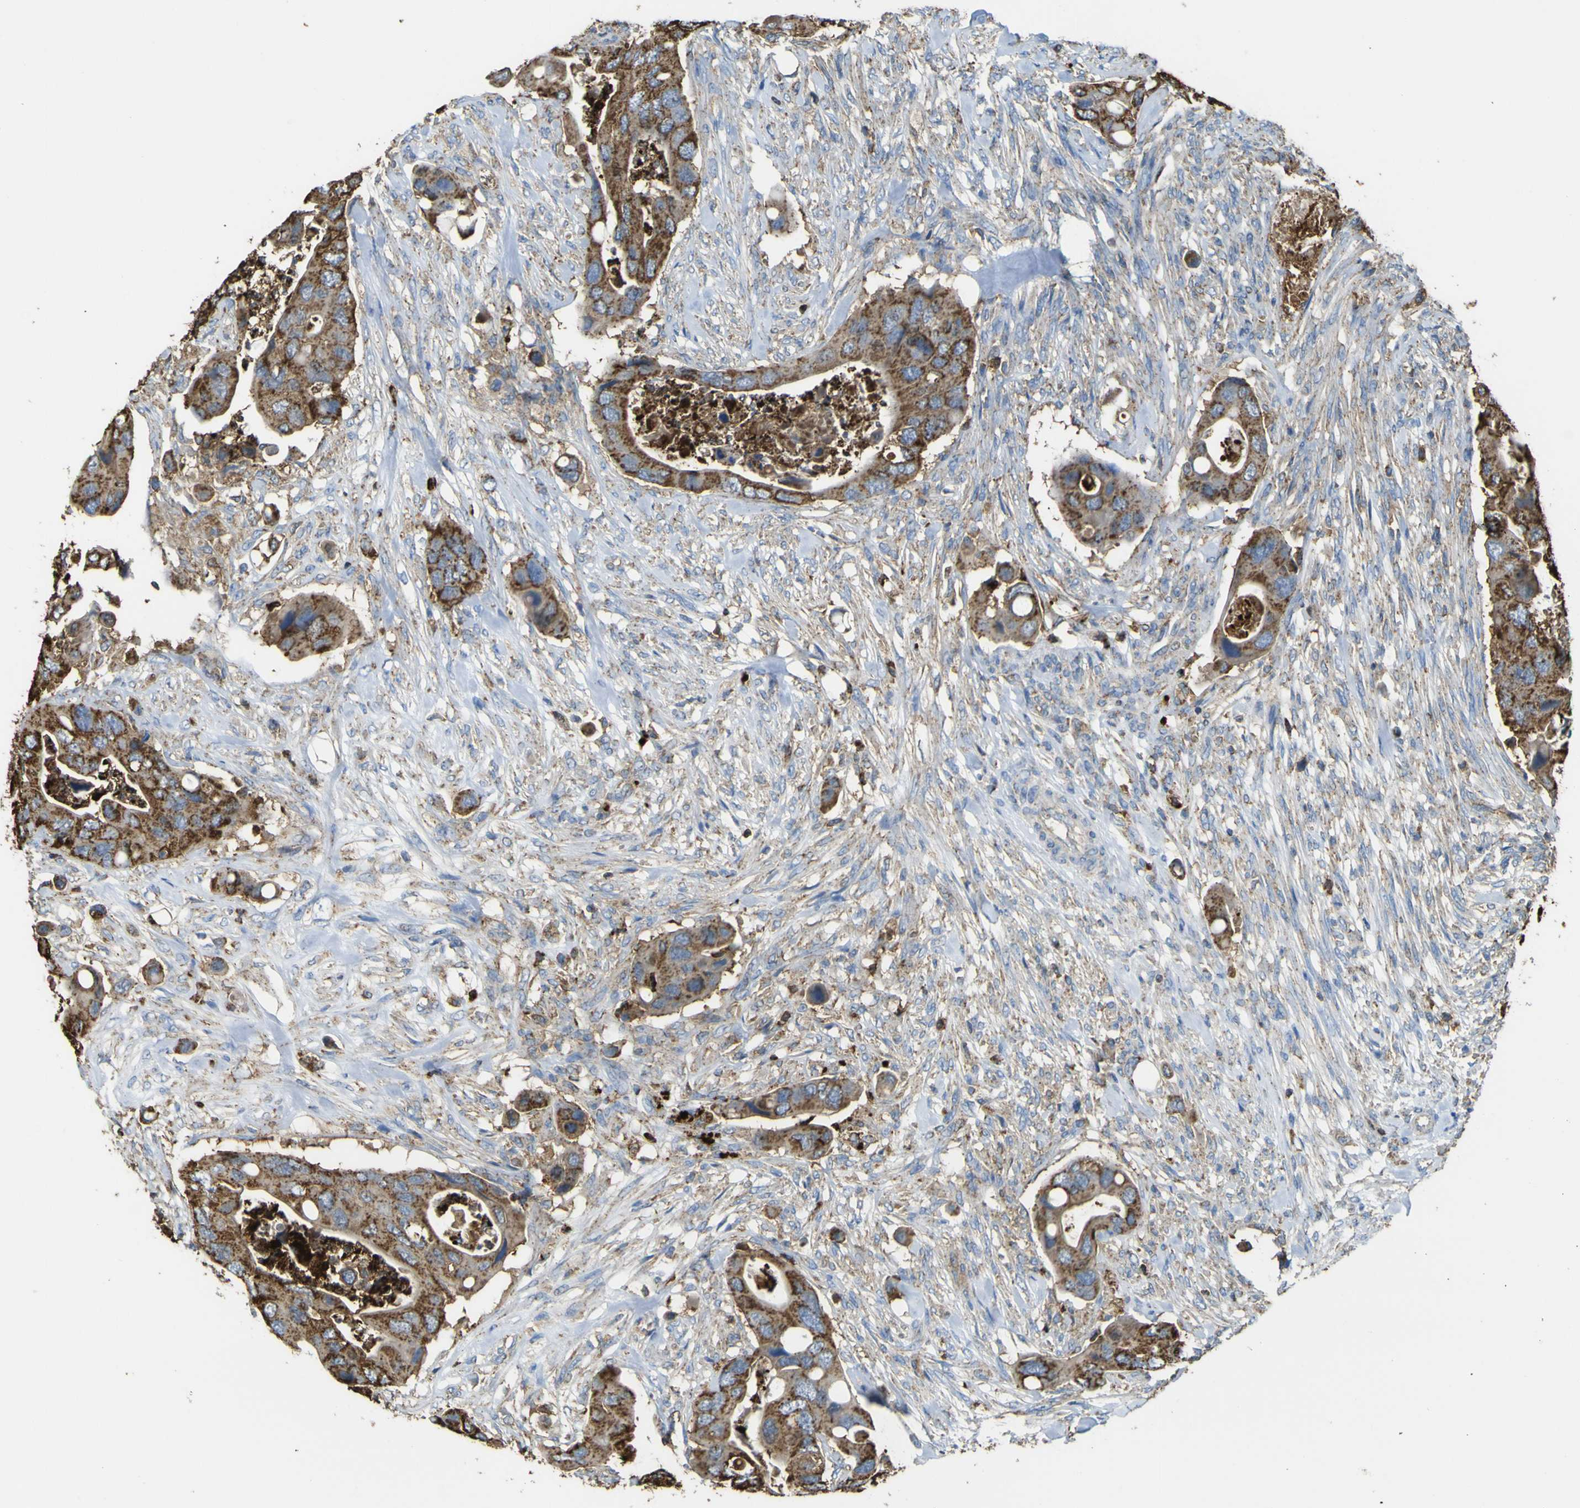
{"staining": {"intensity": "strong", "quantity": ">75%", "location": "cytoplasmic/membranous"}, "tissue": "colorectal cancer", "cell_type": "Tumor cells", "image_type": "cancer", "snomed": [{"axis": "morphology", "description": "Adenocarcinoma, NOS"}, {"axis": "topography", "description": "Rectum"}], "caption": "High-power microscopy captured an immunohistochemistry photomicrograph of colorectal adenocarcinoma, revealing strong cytoplasmic/membranous staining in about >75% of tumor cells.", "gene": "ACSL3", "patient": {"sex": "female", "age": 57}}